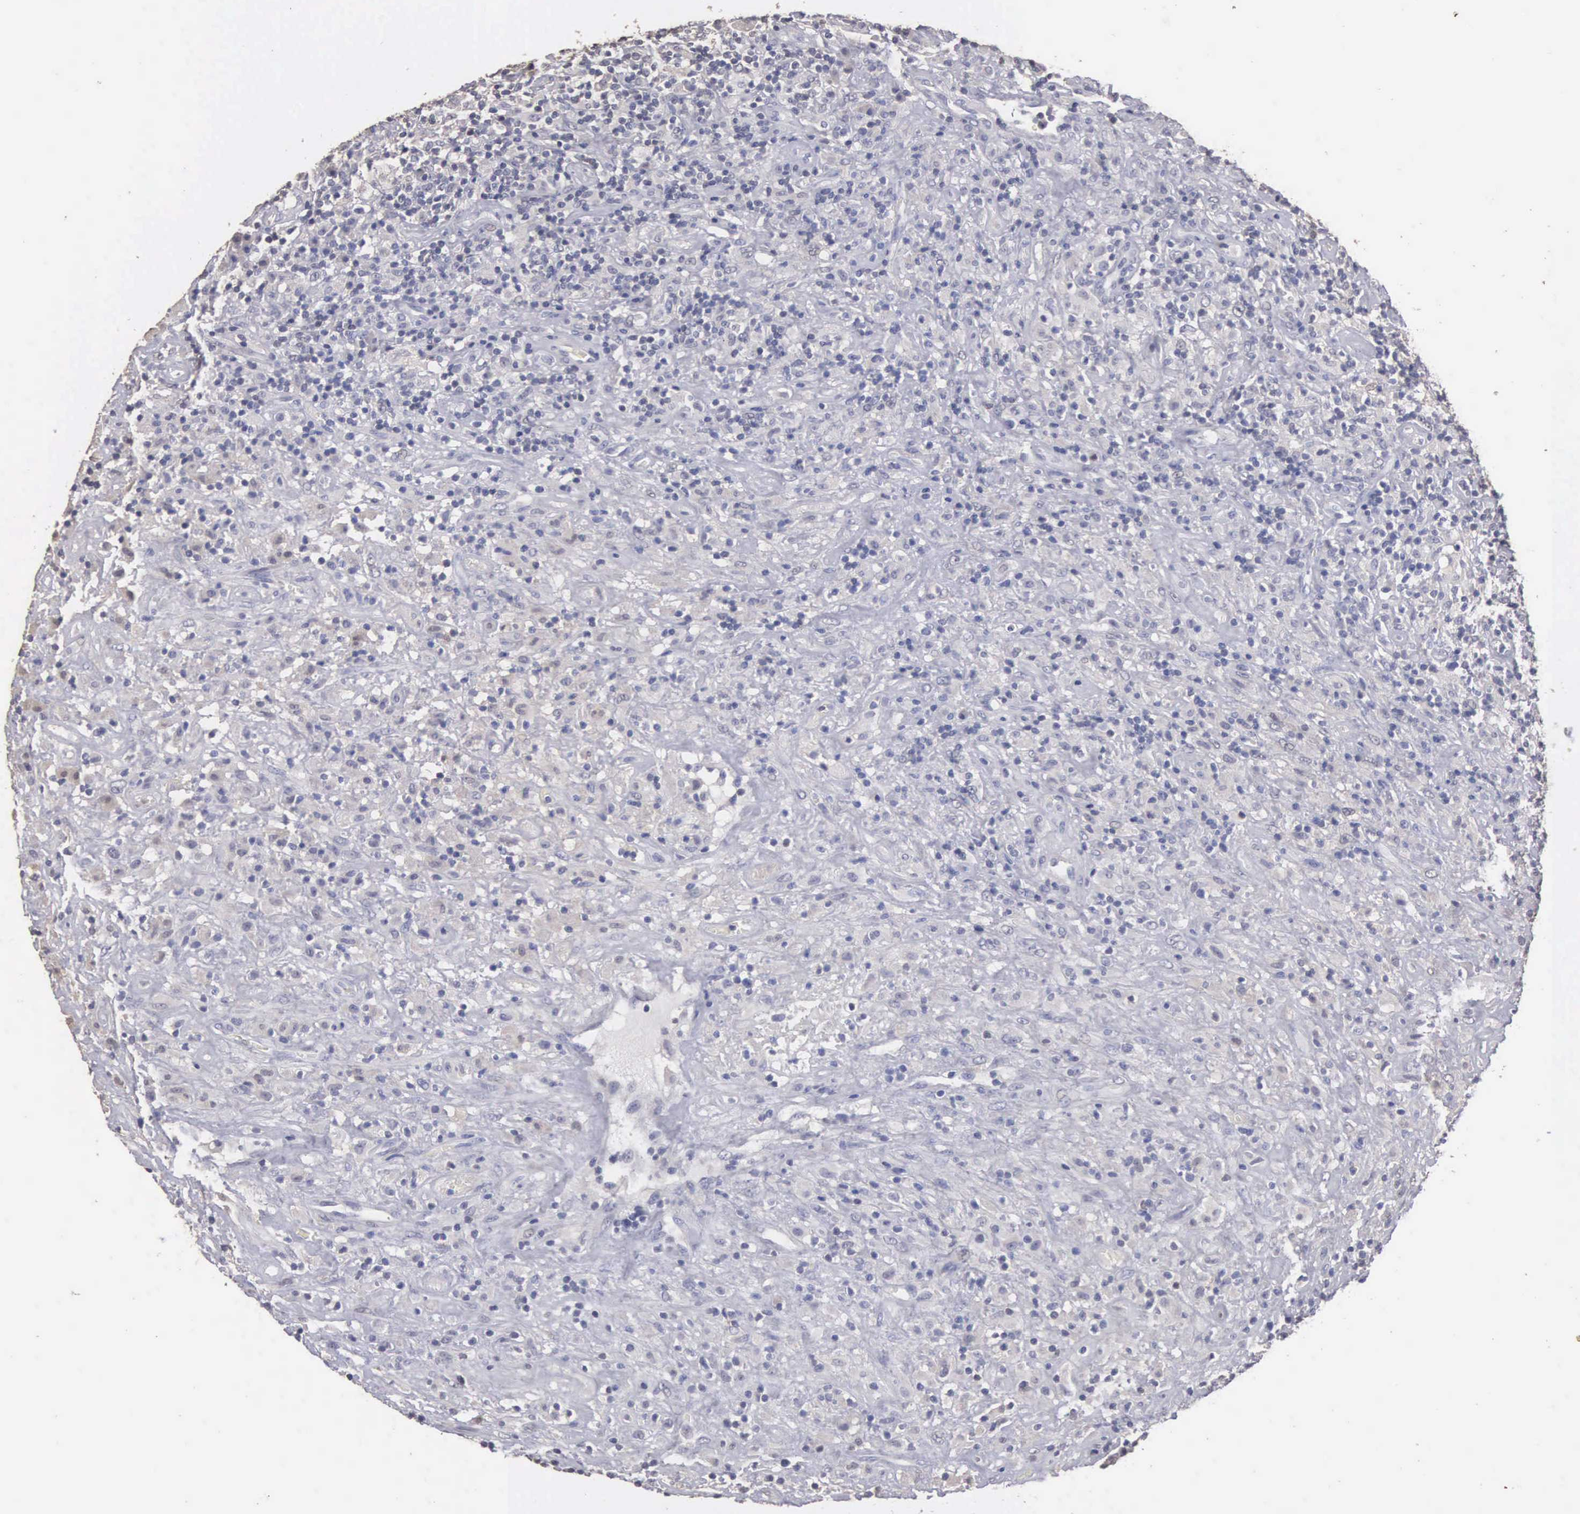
{"staining": {"intensity": "negative", "quantity": "none", "location": "none"}, "tissue": "lymphoma", "cell_type": "Tumor cells", "image_type": "cancer", "snomed": [{"axis": "morphology", "description": "Hodgkin's disease, NOS"}, {"axis": "topography", "description": "Lymph node"}], "caption": "This is an IHC histopathology image of Hodgkin's disease. There is no staining in tumor cells.", "gene": "ENO3", "patient": {"sex": "male", "age": 46}}